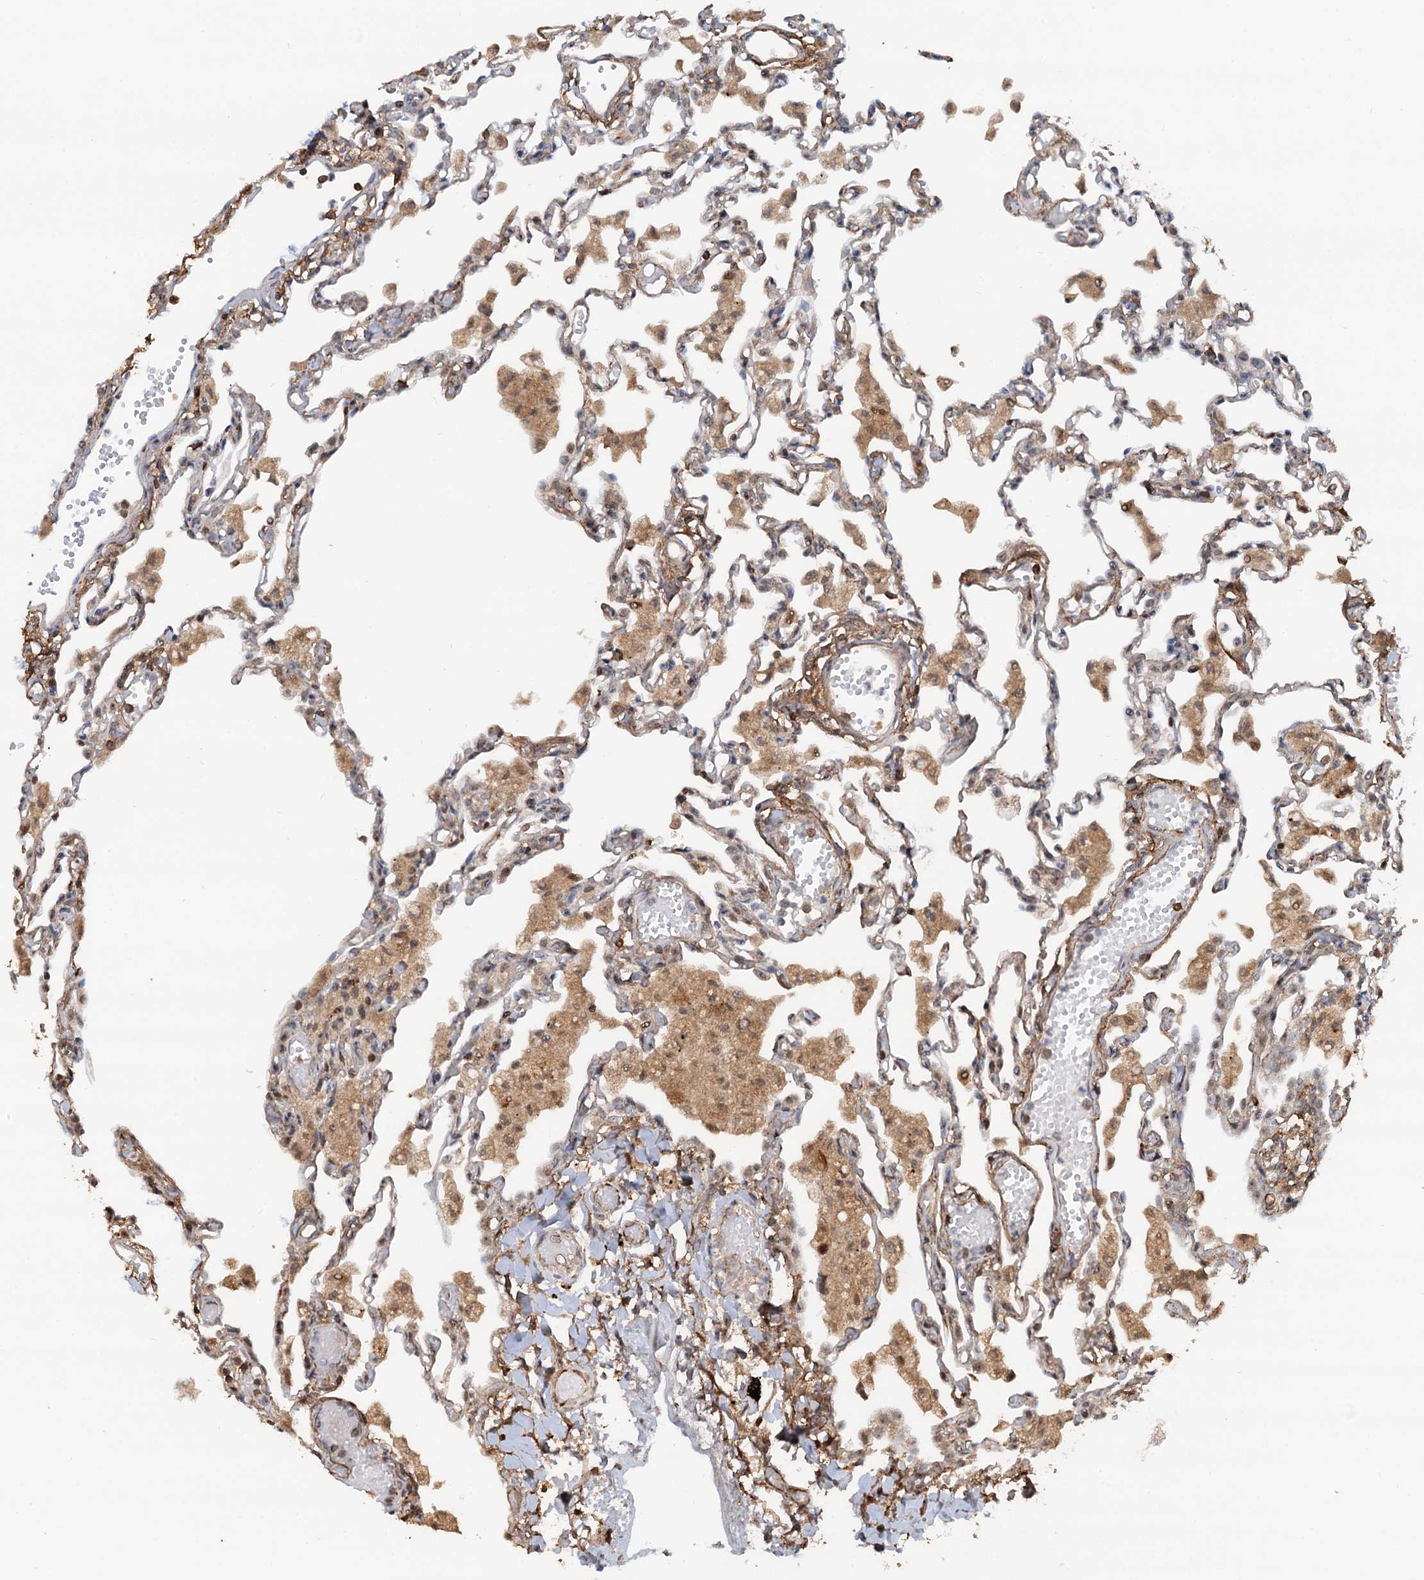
{"staining": {"intensity": "weak", "quantity": "25%-75%", "location": "cytoplasmic/membranous,nuclear"}, "tissue": "lung", "cell_type": "Alveolar cells", "image_type": "normal", "snomed": [{"axis": "morphology", "description": "Normal tissue, NOS"}, {"axis": "topography", "description": "Bronchus"}, {"axis": "topography", "description": "Lung"}], "caption": "Benign lung reveals weak cytoplasmic/membranous,nuclear expression in approximately 25%-75% of alveolar cells, visualized by immunohistochemistry.", "gene": "TMA16", "patient": {"sex": "female", "age": 49}}